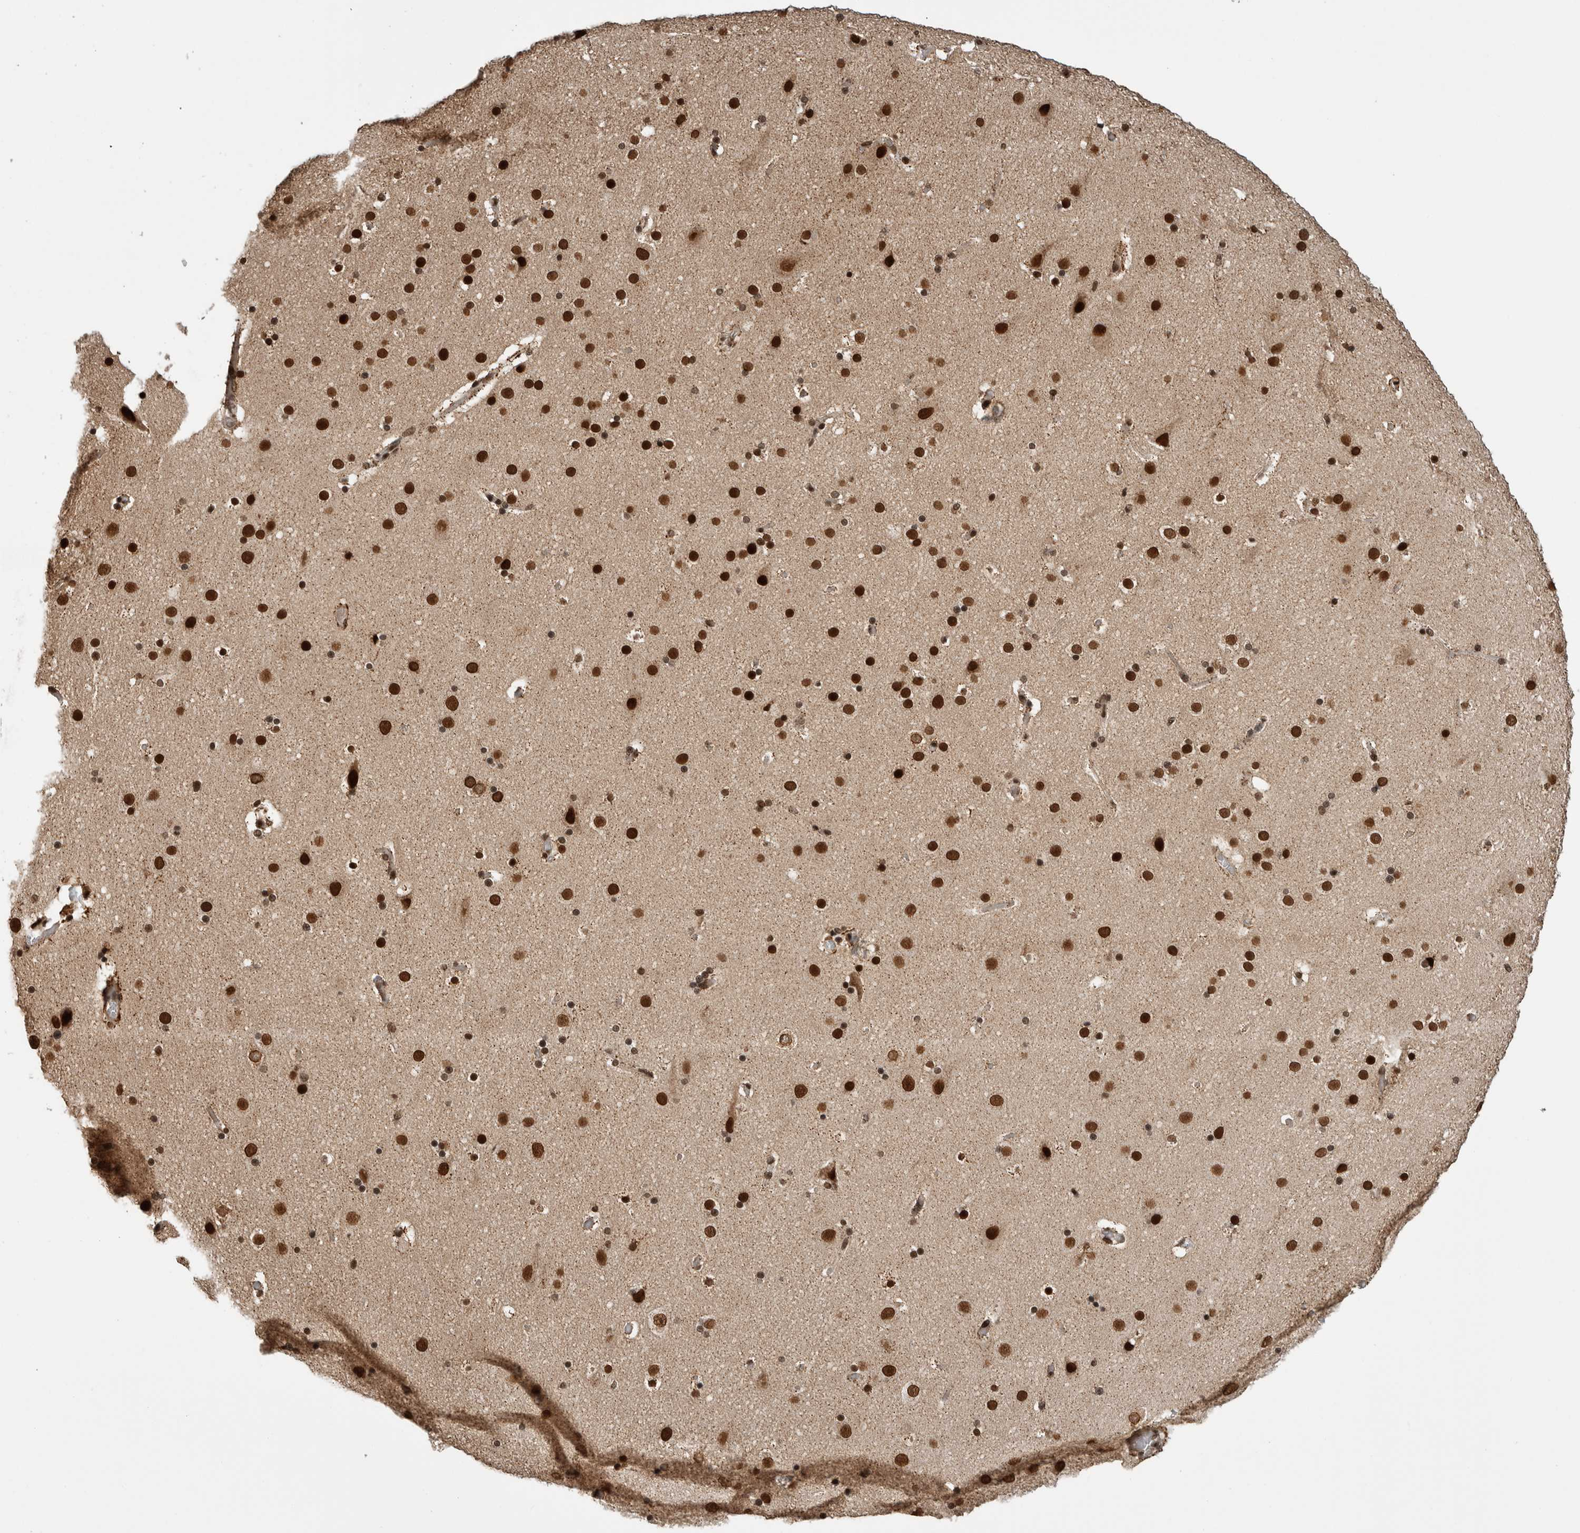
{"staining": {"intensity": "strong", "quantity": ">75%", "location": "nuclear"}, "tissue": "cerebral cortex", "cell_type": "Endothelial cells", "image_type": "normal", "snomed": [{"axis": "morphology", "description": "Normal tissue, NOS"}, {"axis": "topography", "description": "Cerebral cortex"}], "caption": "Protein expression analysis of unremarkable human cerebral cortex reveals strong nuclear expression in approximately >75% of endothelial cells. (IHC, brightfield microscopy, high magnification).", "gene": "CPSF2", "patient": {"sex": "male", "age": 57}}